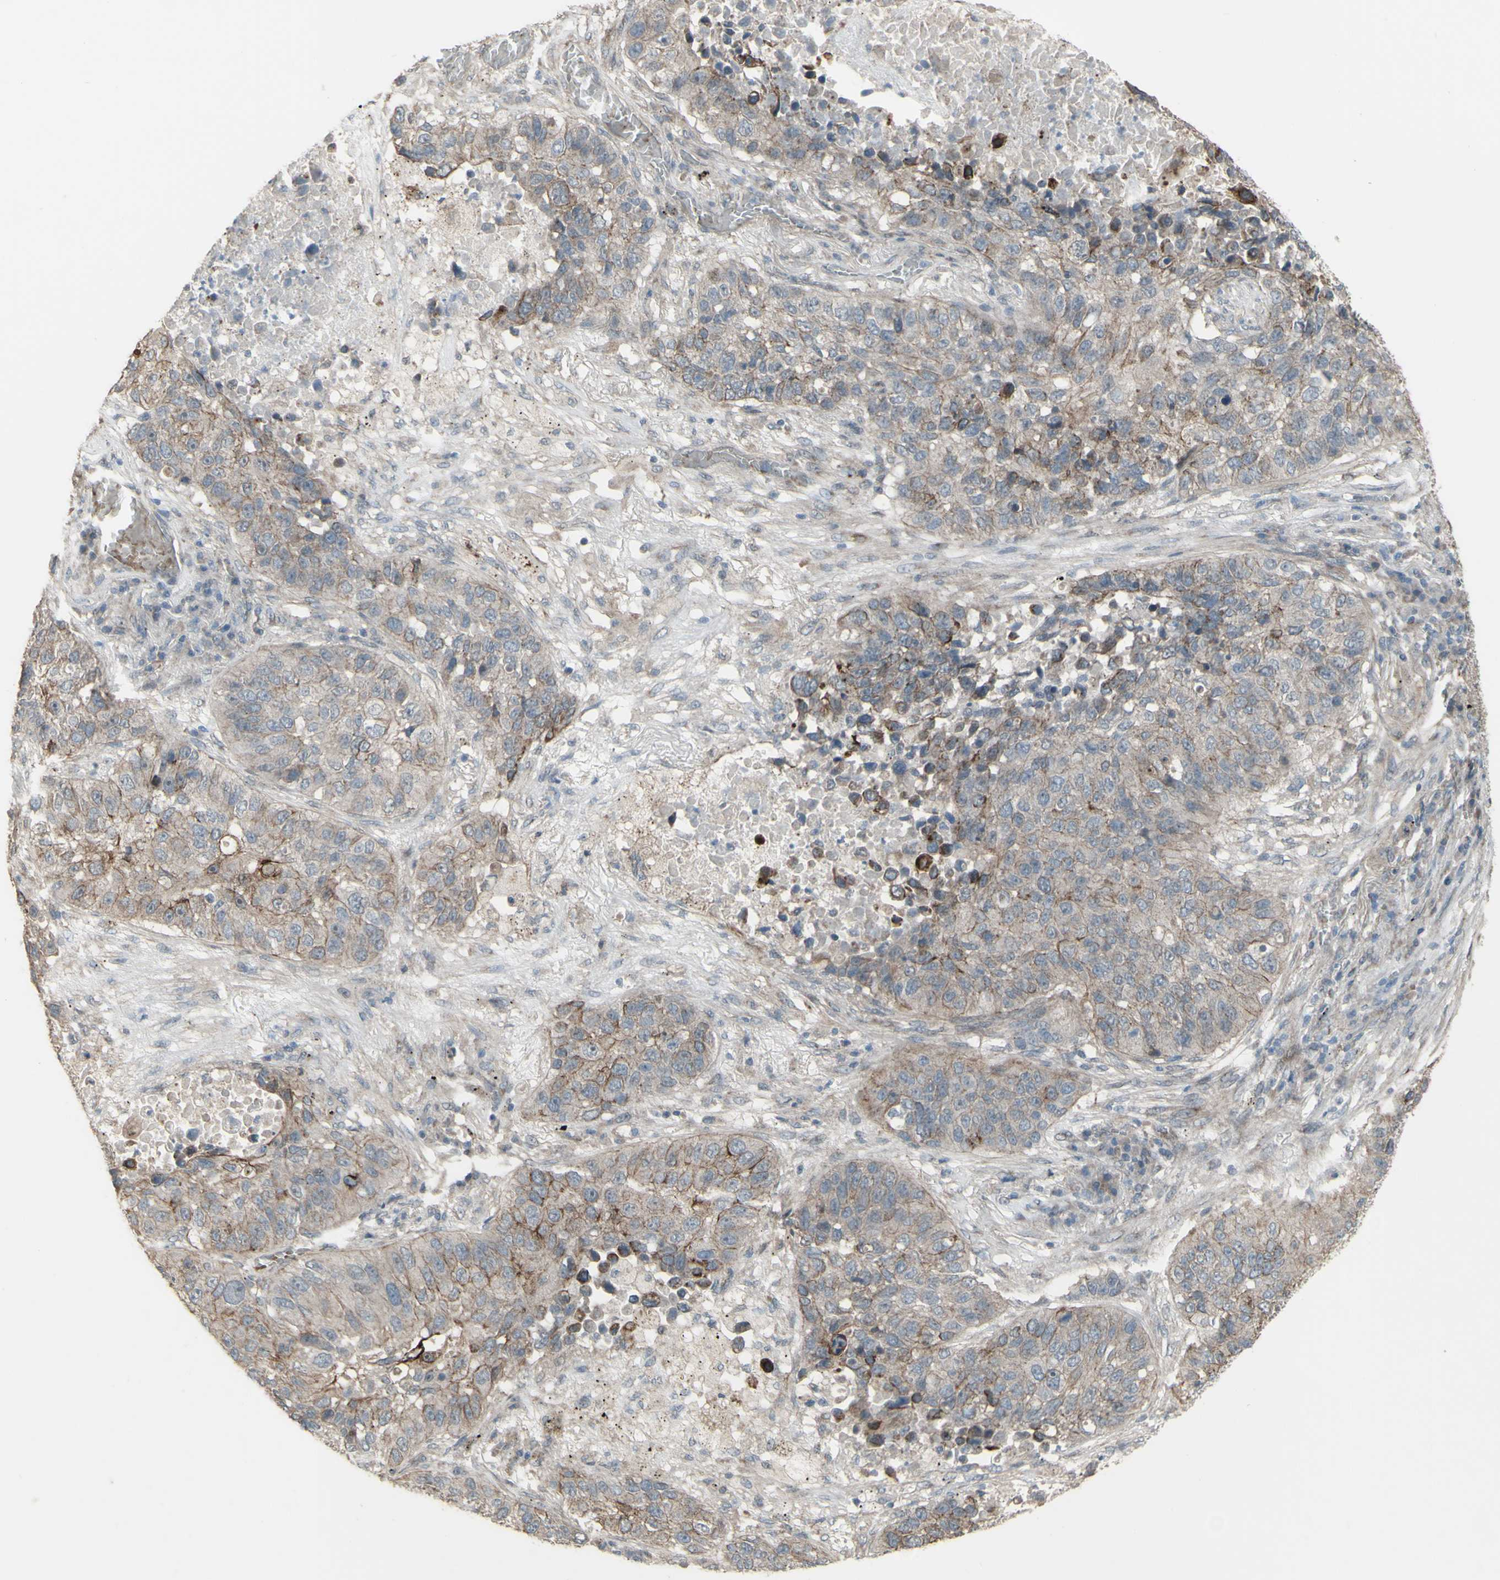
{"staining": {"intensity": "weak", "quantity": ">75%", "location": "cytoplasmic/membranous"}, "tissue": "lung cancer", "cell_type": "Tumor cells", "image_type": "cancer", "snomed": [{"axis": "morphology", "description": "Squamous cell carcinoma, NOS"}, {"axis": "topography", "description": "Lung"}], "caption": "Approximately >75% of tumor cells in squamous cell carcinoma (lung) exhibit weak cytoplasmic/membranous protein staining as visualized by brown immunohistochemical staining.", "gene": "GRAMD1B", "patient": {"sex": "male", "age": 57}}